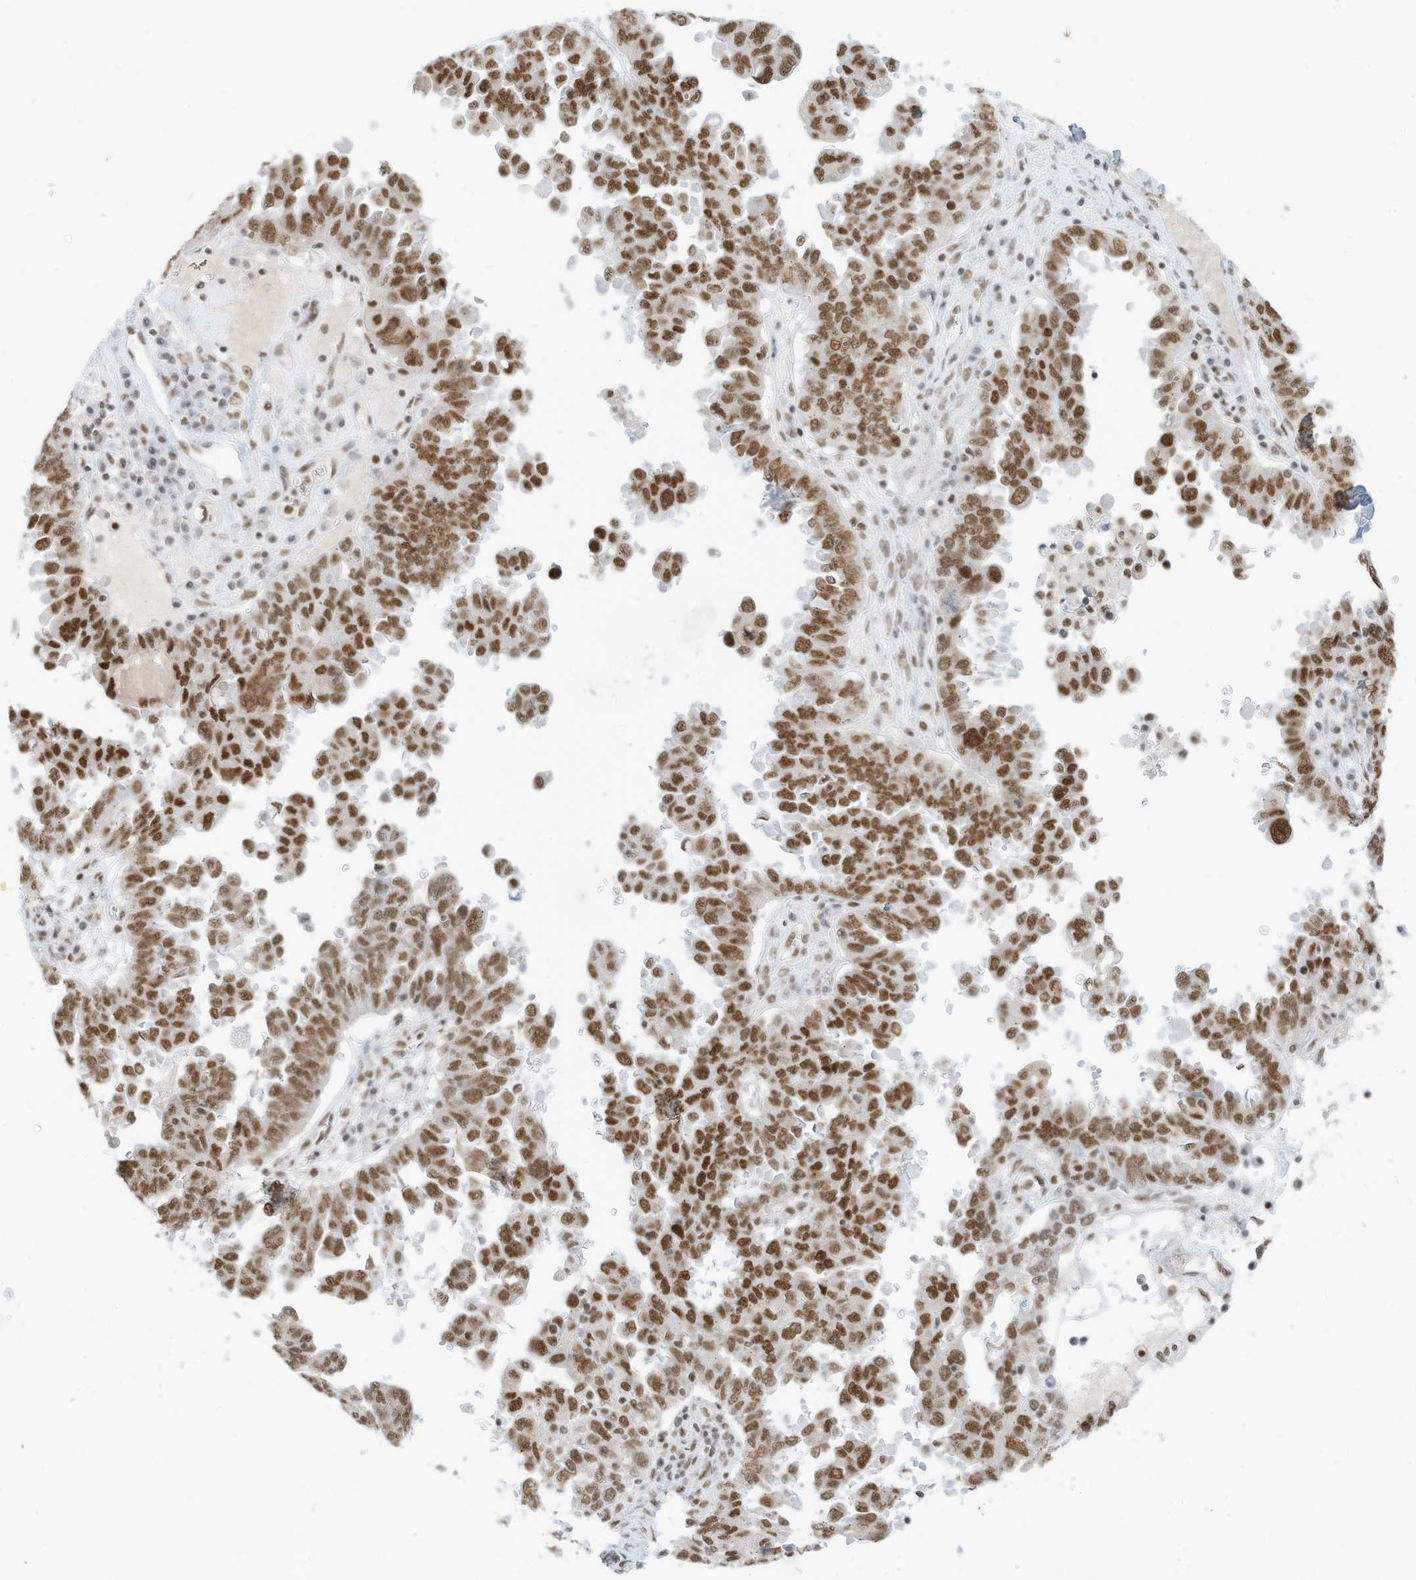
{"staining": {"intensity": "moderate", "quantity": ">75%", "location": "nuclear"}, "tissue": "ovarian cancer", "cell_type": "Tumor cells", "image_type": "cancer", "snomed": [{"axis": "morphology", "description": "Carcinoma, endometroid"}, {"axis": "topography", "description": "Ovary"}], "caption": "Ovarian endometroid carcinoma tissue demonstrates moderate nuclear expression in approximately >75% of tumor cells (Stains: DAB (3,3'-diaminobenzidine) in brown, nuclei in blue, Microscopy: brightfield microscopy at high magnification).", "gene": "SMARCA2", "patient": {"sex": "female", "age": 62}}